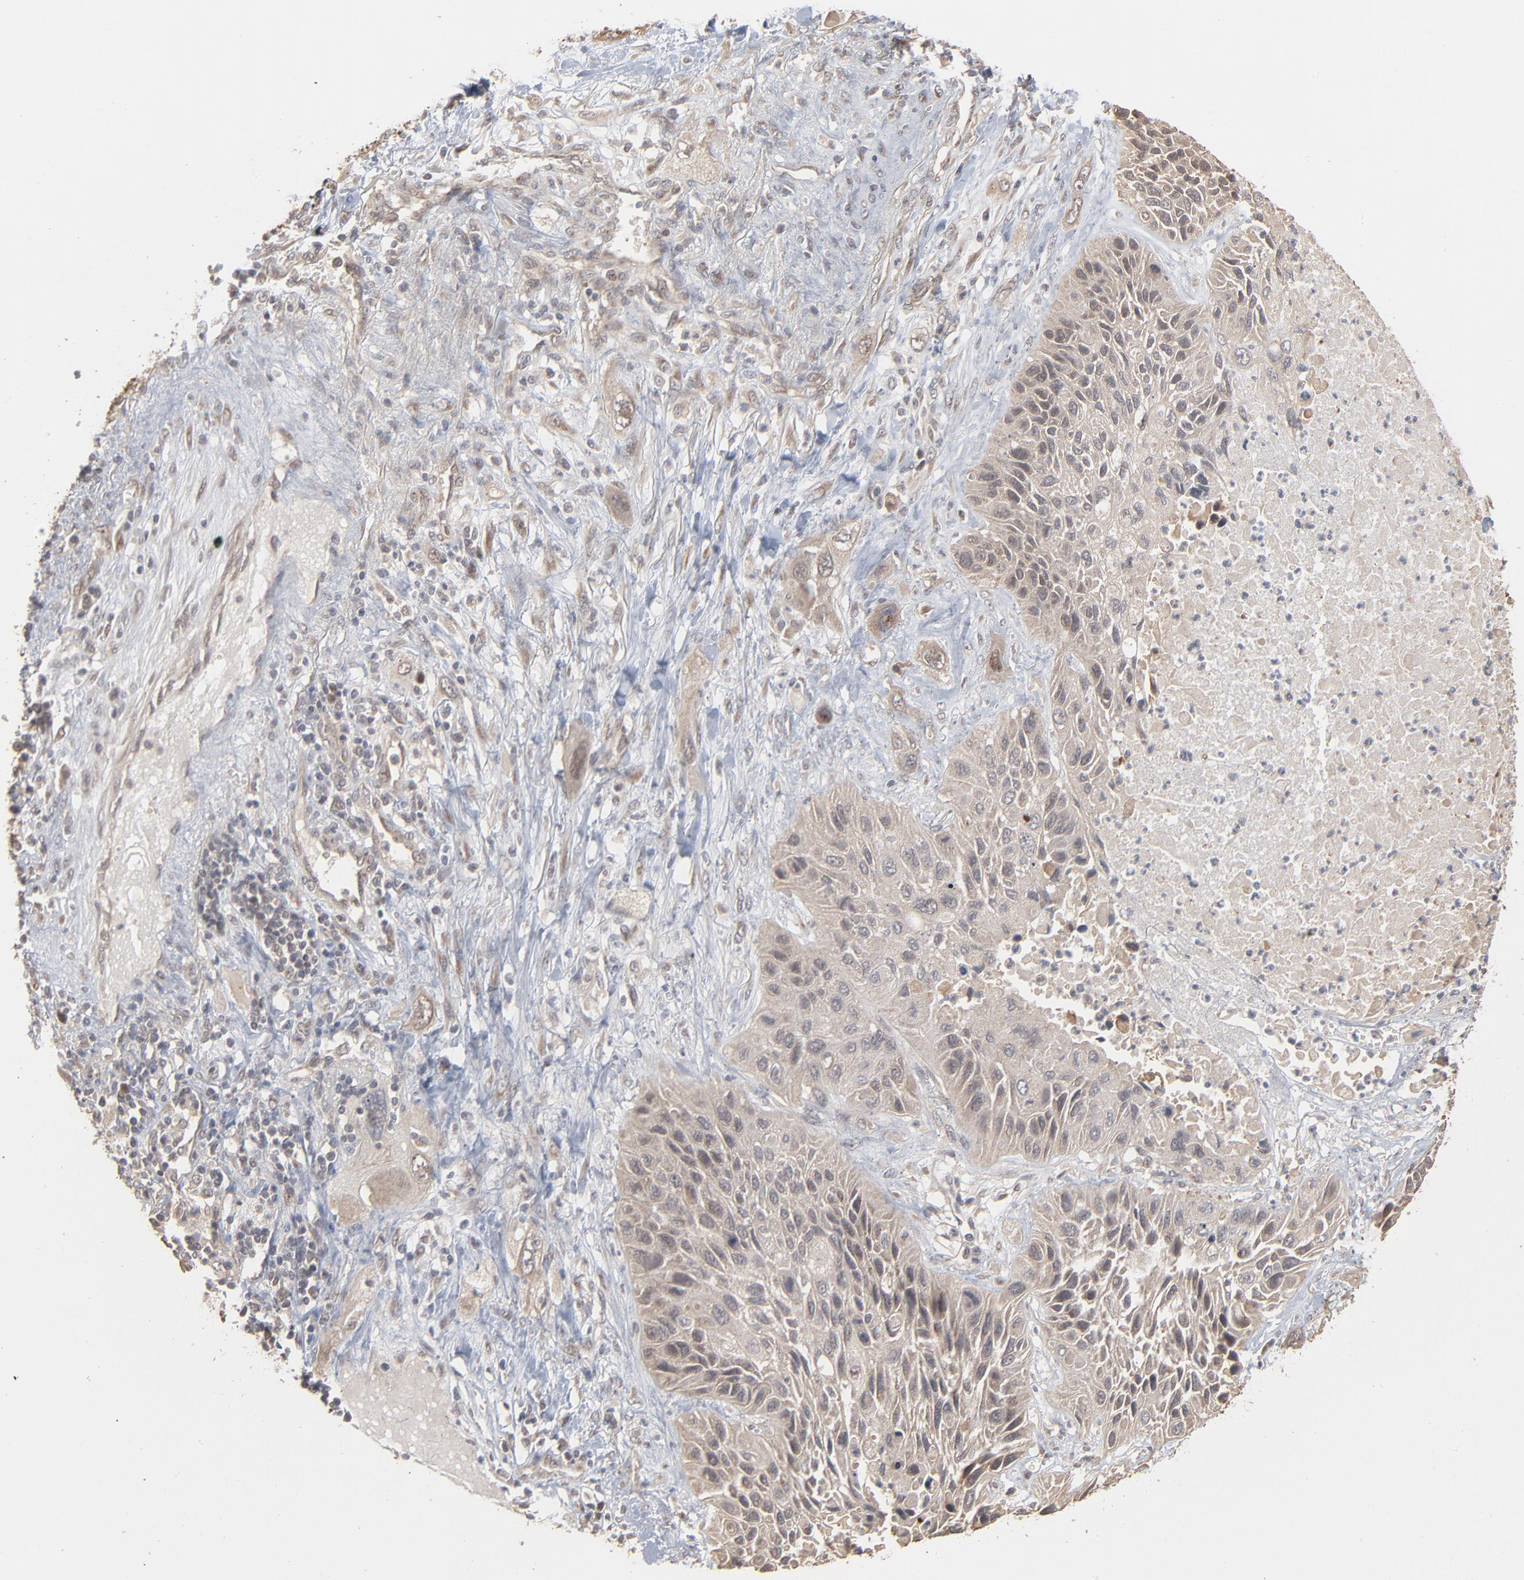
{"staining": {"intensity": "weak", "quantity": ">75%", "location": "cytoplasmic/membranous"}, "tissue": "lung cancer", "cell_type": "Tumor cells", "image_type": "cancer", "snomed": [{"axis": "morphology", "description": "Squamous cell carcinoma, NOS"}, {"axis": "topography", "description": "Lung"}], "caption": "A brown stain labels weak cytoplasmic/membranous staining of a protein in lung squamous cell carcinoma tumor cells.", "gene": "SCFD1", "patient": {"sex": "female", "age": 76}}